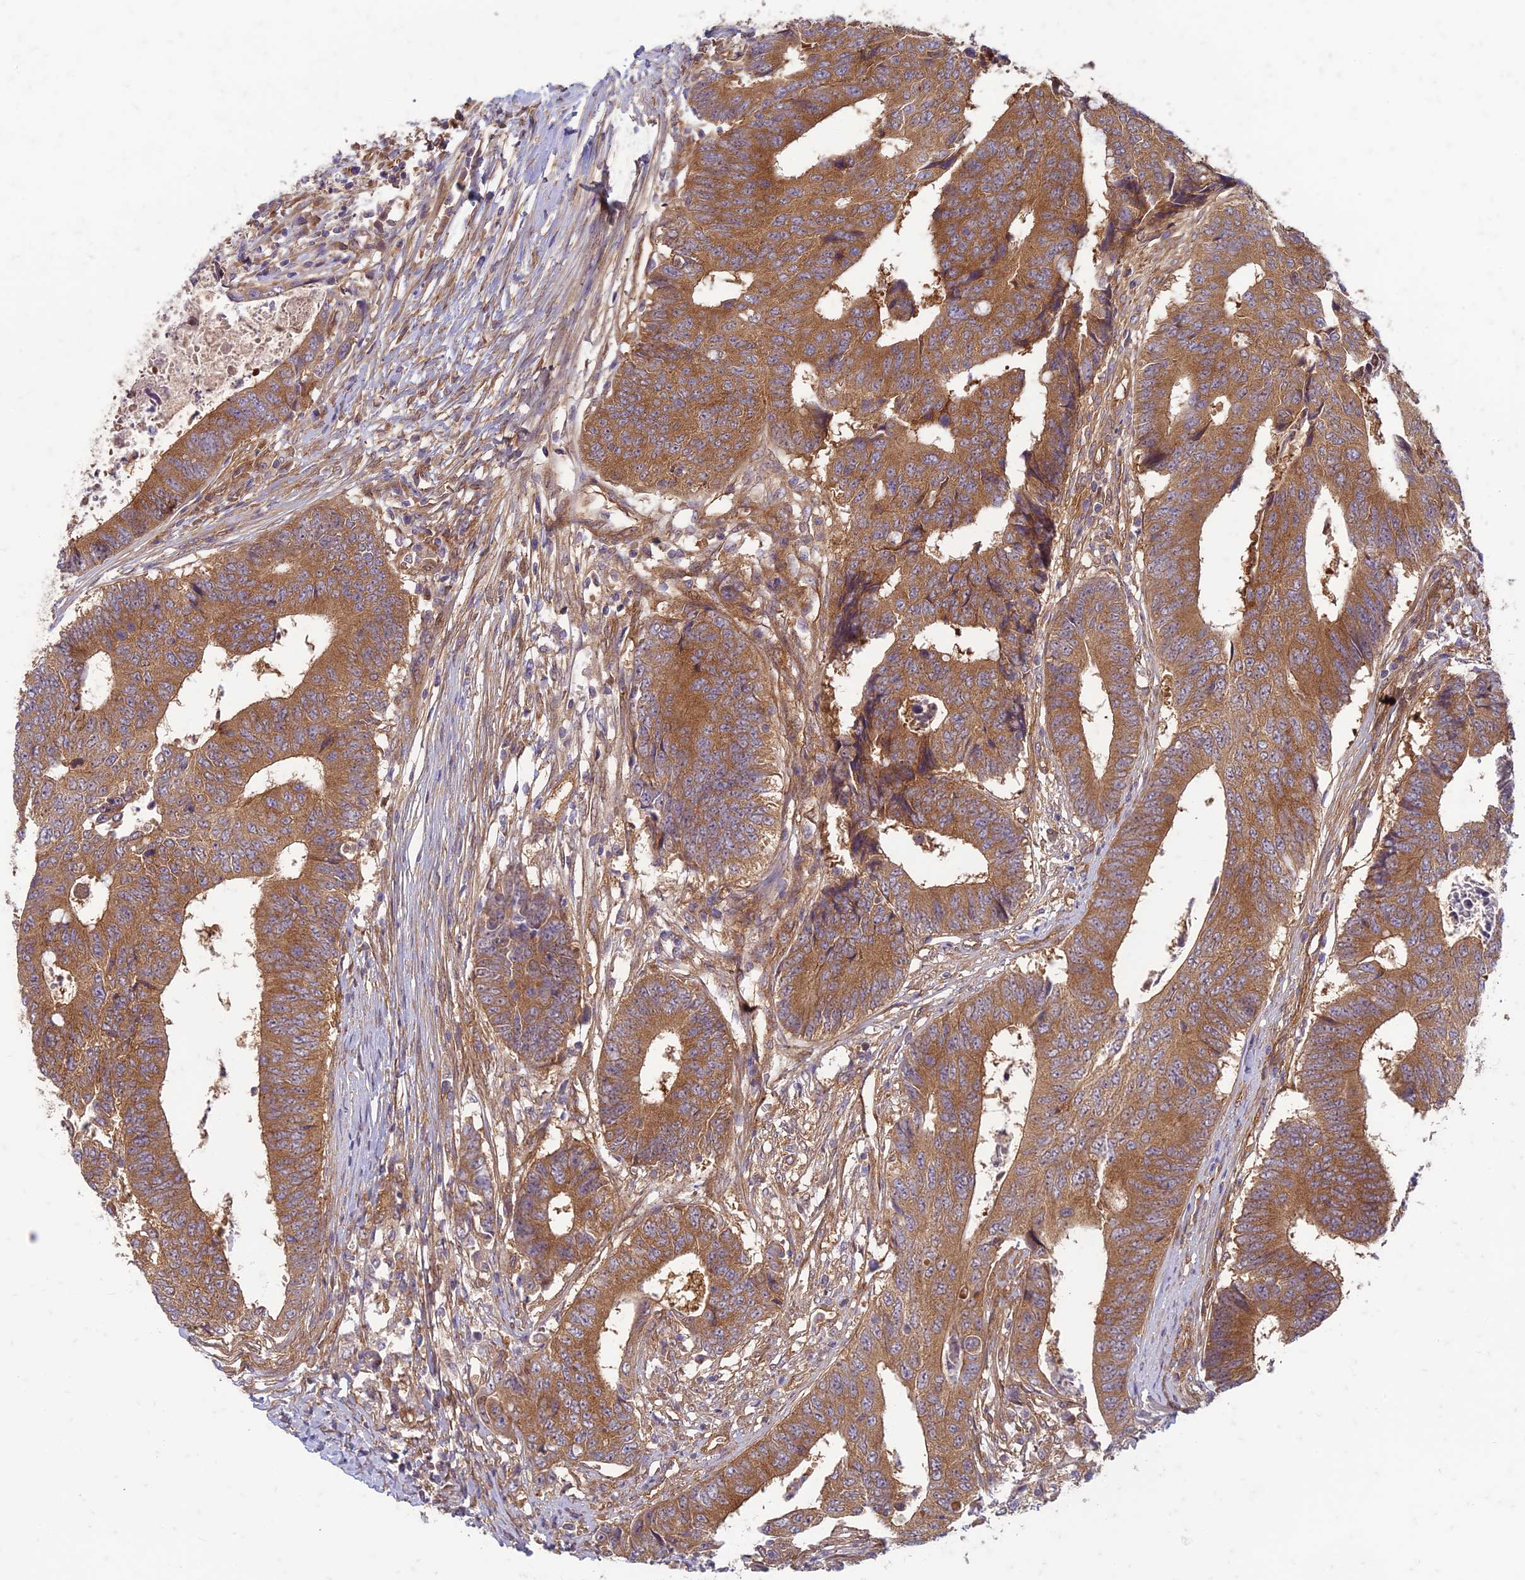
{"staining": {"intensity": "strong", "quantity": ">75%", "location": "cytoplasmic/membranous"}, "tissue": "colorectal cancer", "cell_type": "Tumor cells", "image_type": "cancer", "snomed": [{"axis": "morphology", "description": "Adenocarcinoma, NOS"}, {"axis": "topography", "description": "Rectum"}], "caption": "IHC micrograph of neoplastic tissue: colorectal adenocarcinoma stained using IHC shows high levels of strong protein expression localized specifically in the cytoplasmic/membranous of tumor cells, appearing as a cytoplasmic/membranous brown color.", "gene": "TCF25", "patient": {"sex": "male", "age": 84}}